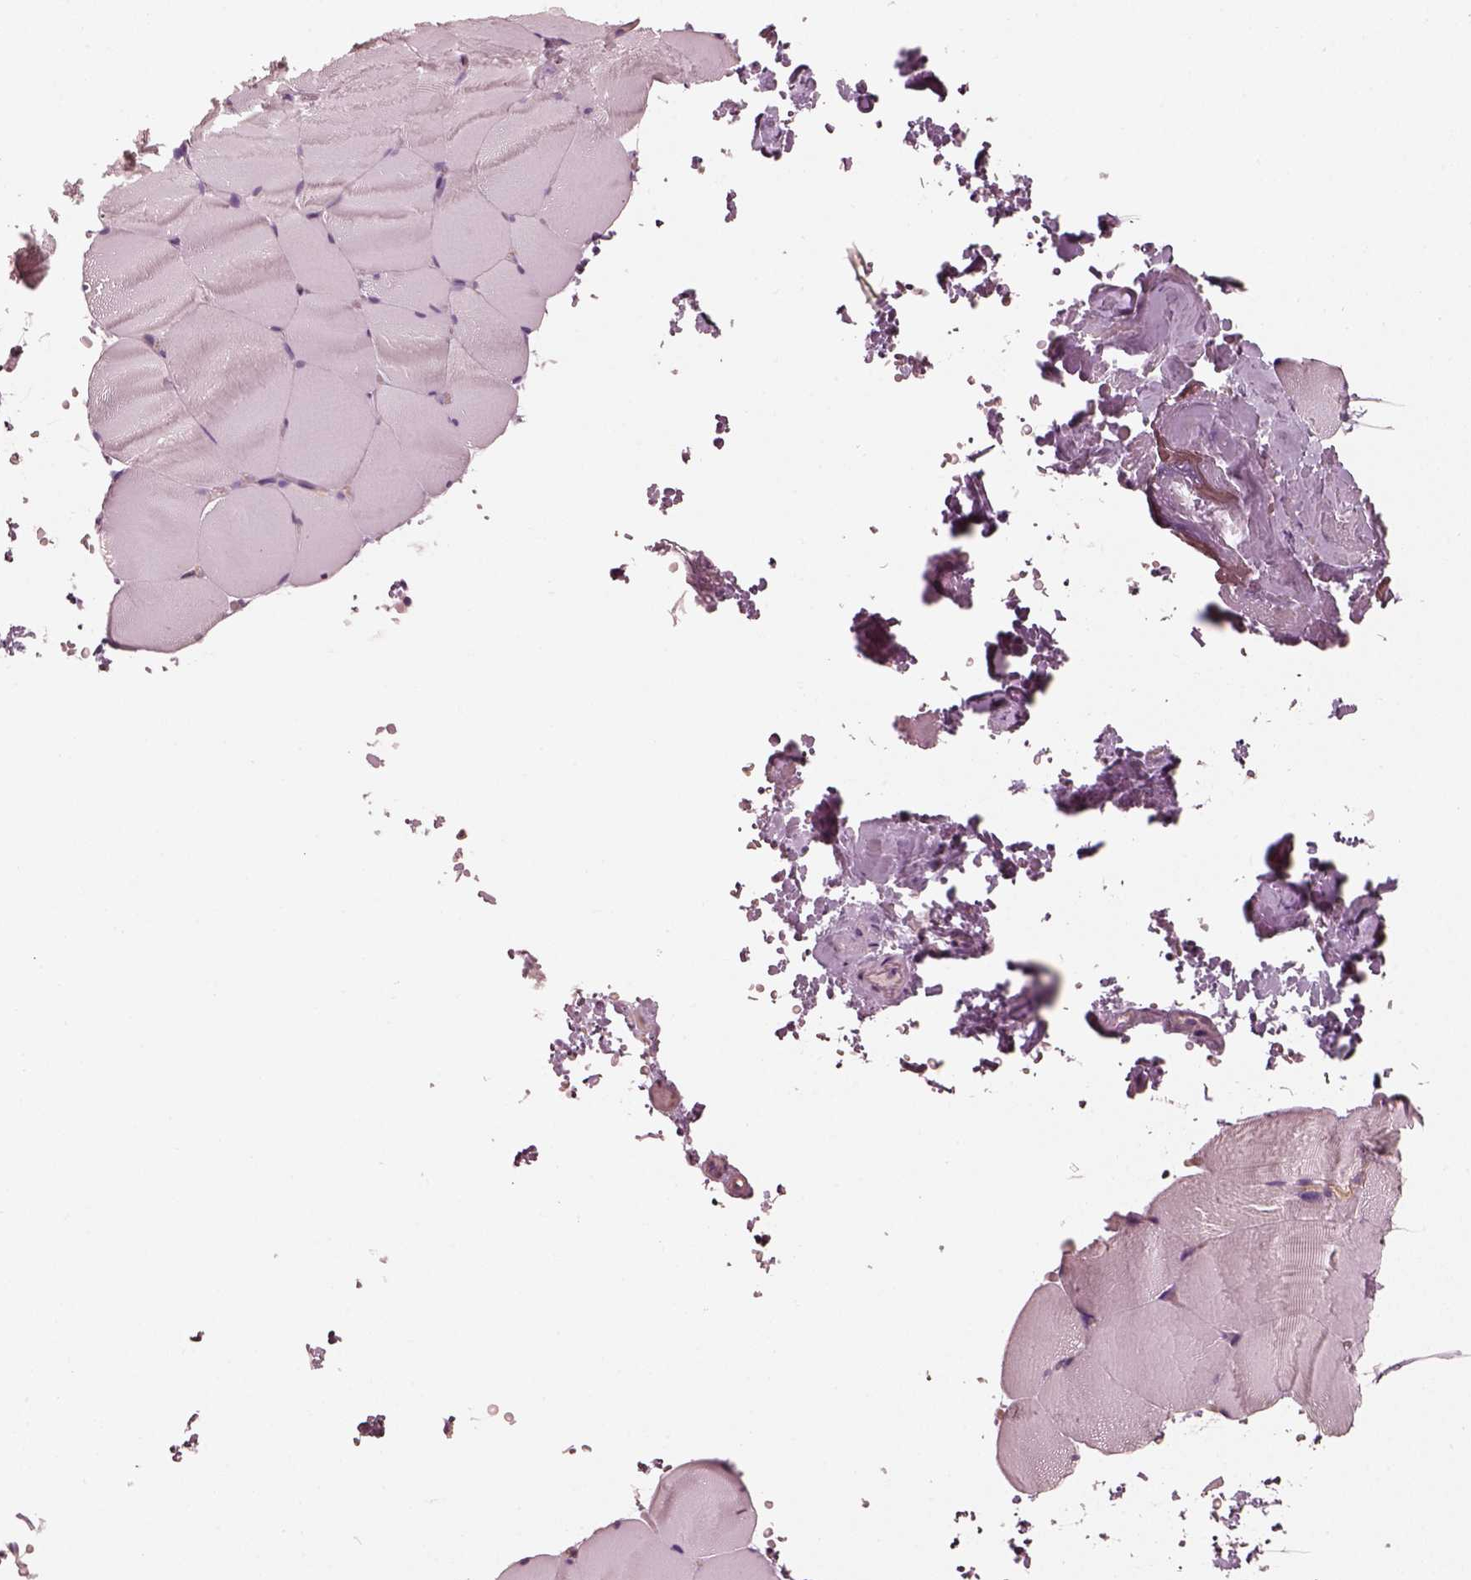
{"staining": {"intensity": "negative", "quantity": "none", "location": "none"}, "tissue": "skeletal muscle", "cell_type": "Myocytes", "image_type": "normal", "snomed": [{"axis": "morphology", "description": "Normal tissue, NOS"}, {"axis": "topography", "description": "Skeletal muscle"}], "caption": "Myocytes show no significant expression in normal skeletal muscle. (Stains: DAB (3,3'-diaminobenzidine) immunohistochemistry (IHC) with hematoxylin counter stain, Microscopy: brightfield microscopy at high magnification).", "gene": "RS1", "patient": {"sex": "female", "age": 37}}